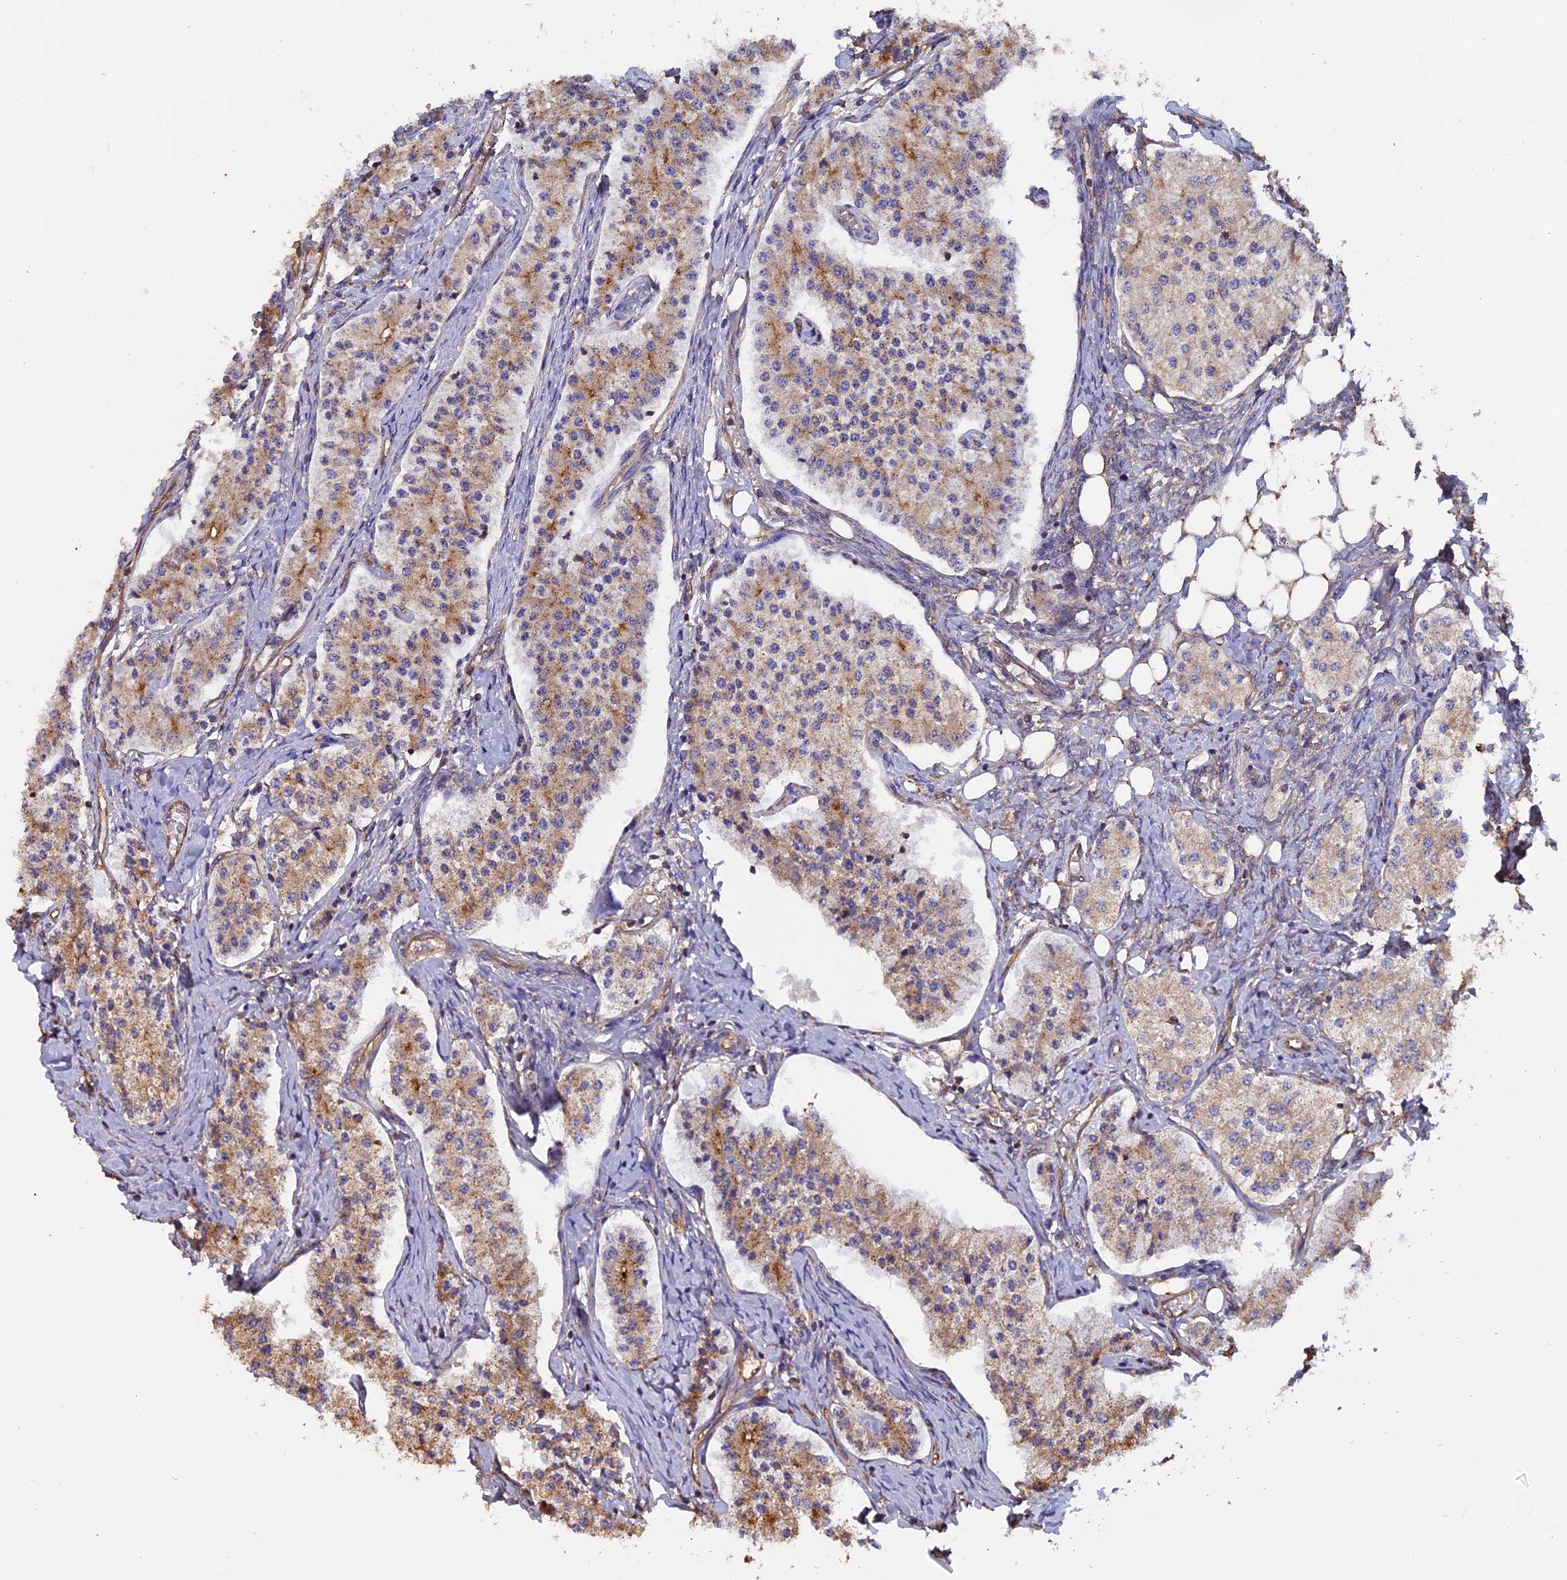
{"staining": {"intensity": "moderate", "quantity": "<25%", "location": "cytoplasmic/membranous"}, "tissue": "carcinoid", "cell_type": "Tumor cells", "image_type": "cancer", "snomed": [{"axis": "morphology", "description": "Carcinoid, malignant, NOS"}, {"axis": "topography", "description": "Colon"}], "caption": "There is low levels of moderate cytoplasmic/membranous positivity in tumor cells of carcinoid, as demonstrated by immunohistochemical staining (brown color).", "gene": "CHMP2A", "patient": {"sex": "female", "age": 52}}